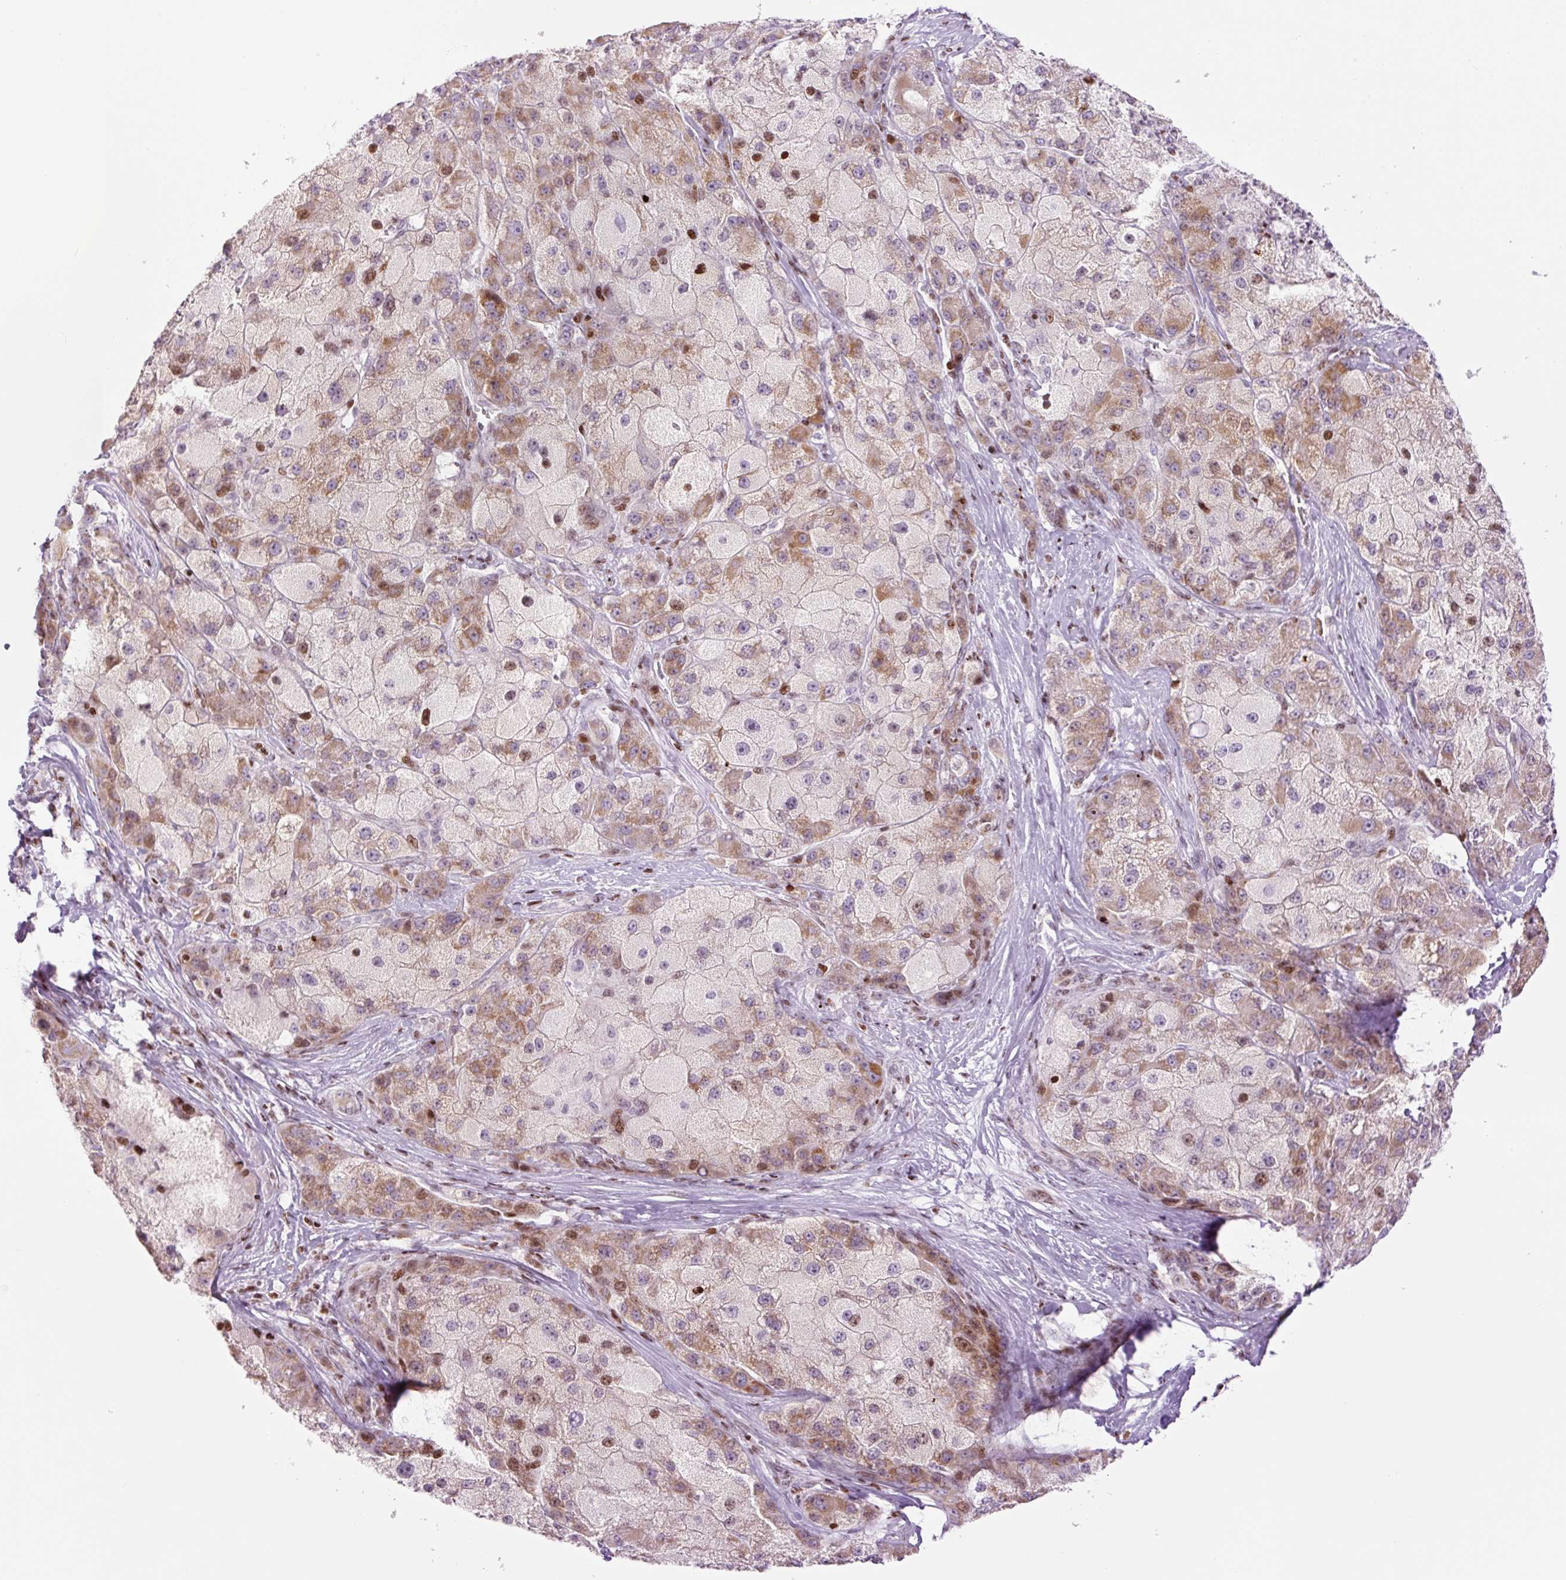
{"staining": {"intensity": "moderate", "quantity": "25%-75%", "location": "cytoplasmic/membranous,nuclear"}, "tissue": "liver cancer", "cell_type": "Tumor cells", "image_type": "cancer", "snomed": [{"axis": "morphology", "description": "Carcinoma, Hepatocellular, NOS"}, {"axis": "topography", "description": "Liver"}], "caption": "Hepatocellular carcinoma (liver) stained for a protein (brown) shows moderate cytoplasmic/membranous and nuclear positive positivity in about 25%-75% of tumor cells.", "gene": "TMEM177", "patient": {"sex": "male", "age": 67}}